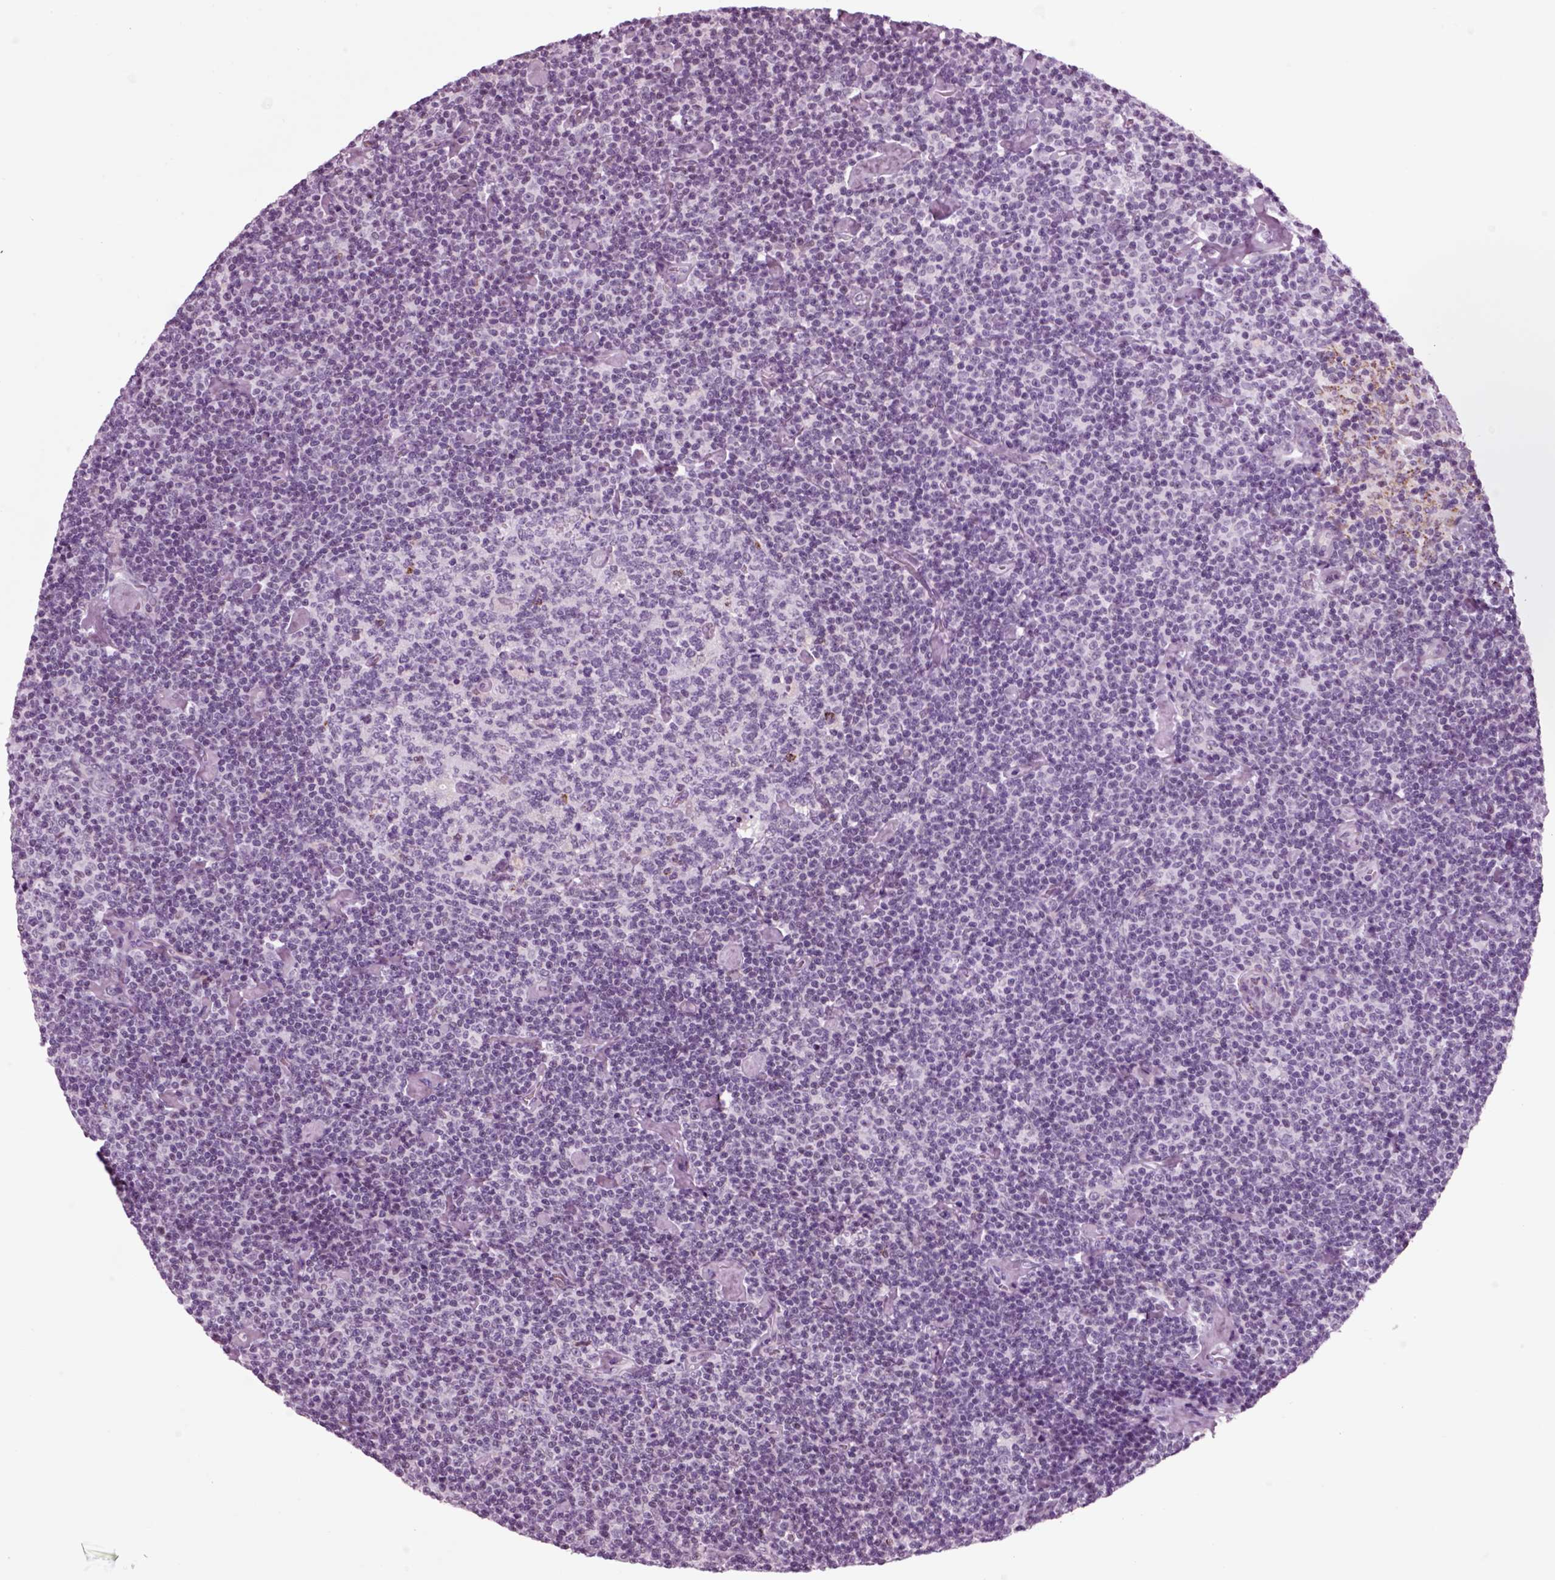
{"staining": {"intensity": "negative", "quantity": "none", "location": "none"}, "tissue": "lymphoma", "cell_type": "Tumor cells", "image_type": "cancer", "snomed": [{"axis": "morphology", "description": "Malignant lymphoma, non-Hodgkin's type, Low grade"}, {"axis": "topography", "description": "Lymph node"}], "caption": "There is no significant staining in tumor cells of low-grade malignant lymphoma, non-Hodgkin's type.", "gene": "CHGB", "patient": {"sex": "male", "age": 81}}